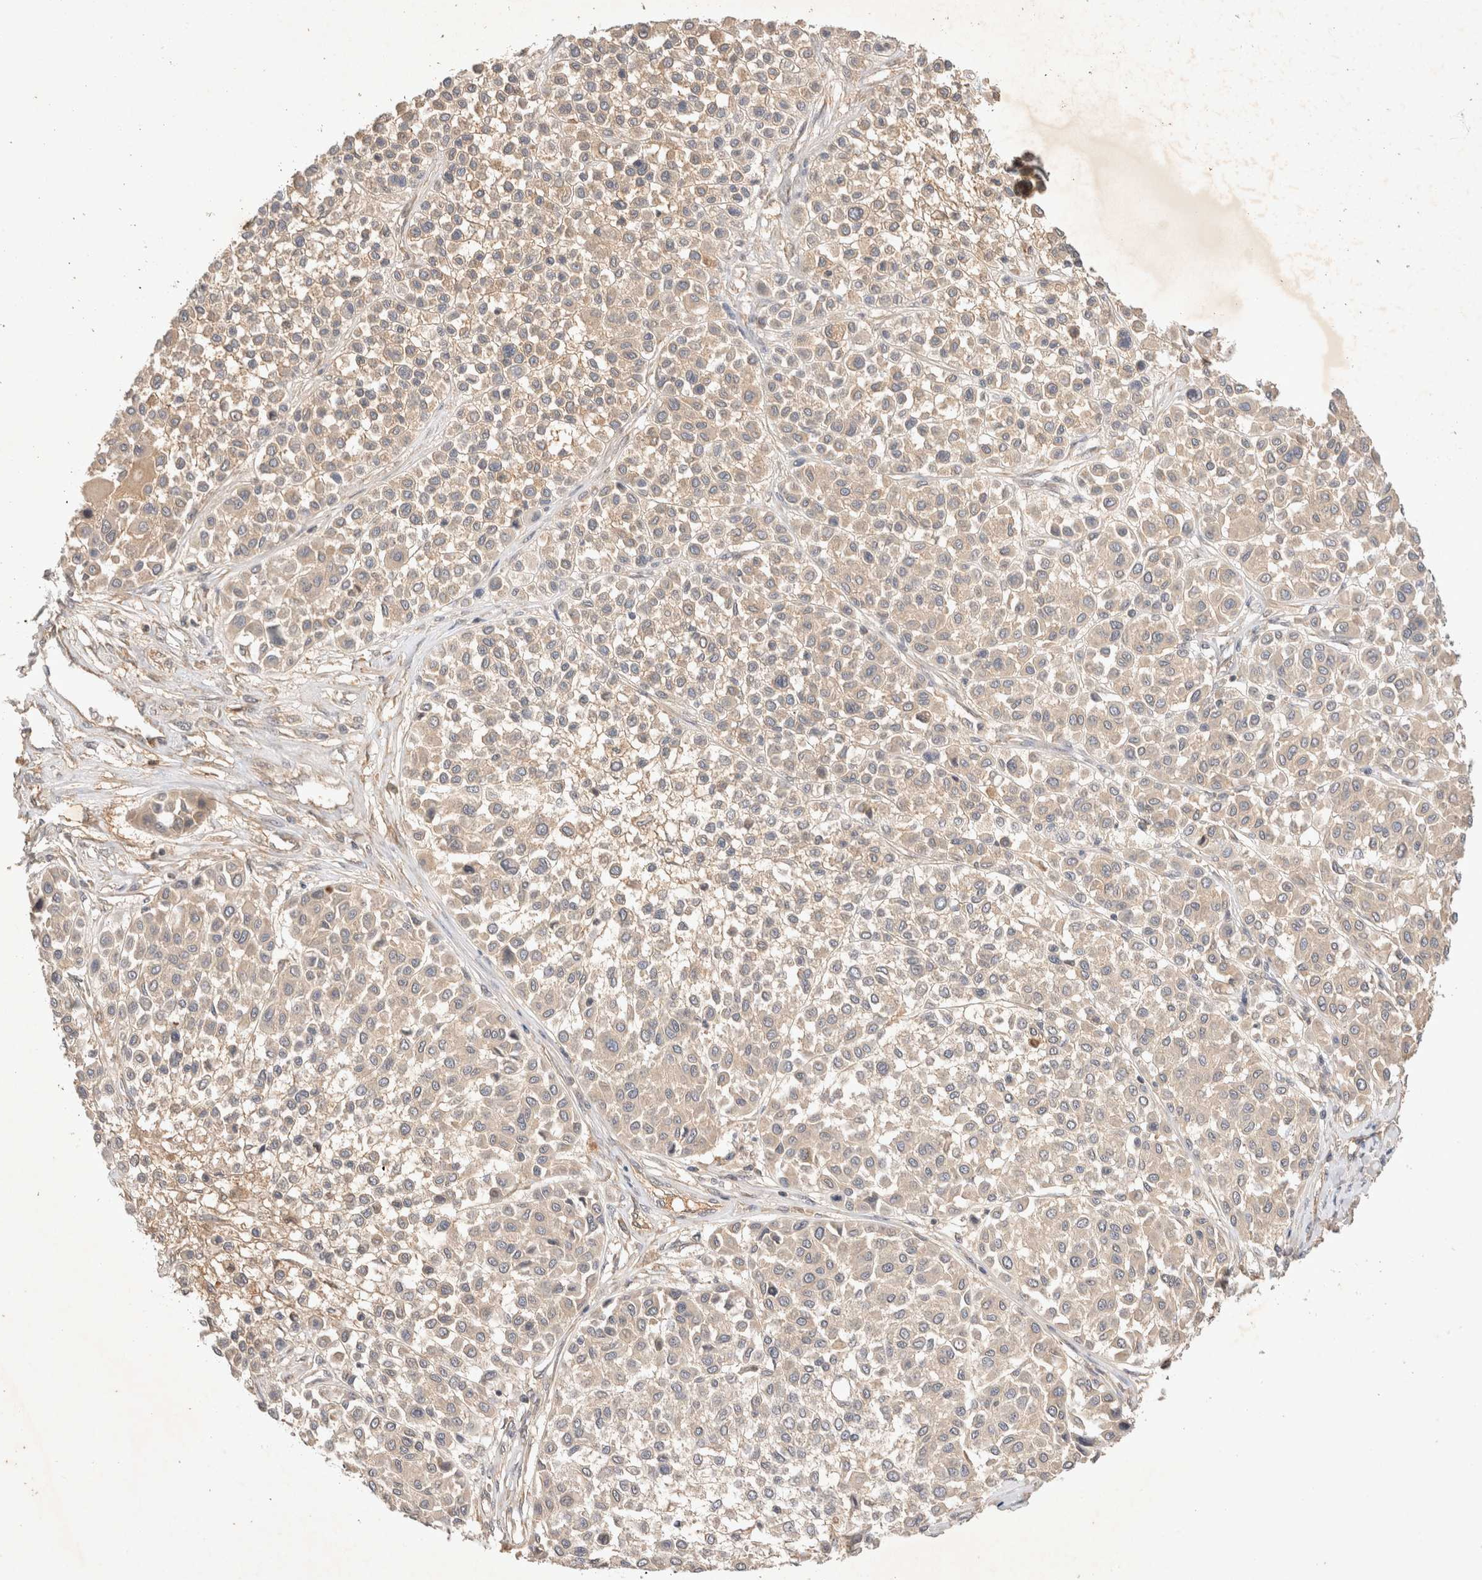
{"staining": {"intensity": "weak", "quantity": "<25%", "location": "cytoplasmic/membranous"}, "tissue": "melanoma", "cell_type": "Tumor cells", "image_type": "cancer", "snomed": [{"axis": "morphology", "description": "Malignant melanoma, Metastatic site"}, {"axis": "topography", "description": "Soft tissue"}], "caption": "IHC of human malignant melanoma (metastatic site) reveals no positivity in tumor cells.", "gene": "YES1", "patient": {"sex": "male", "age": 41}}